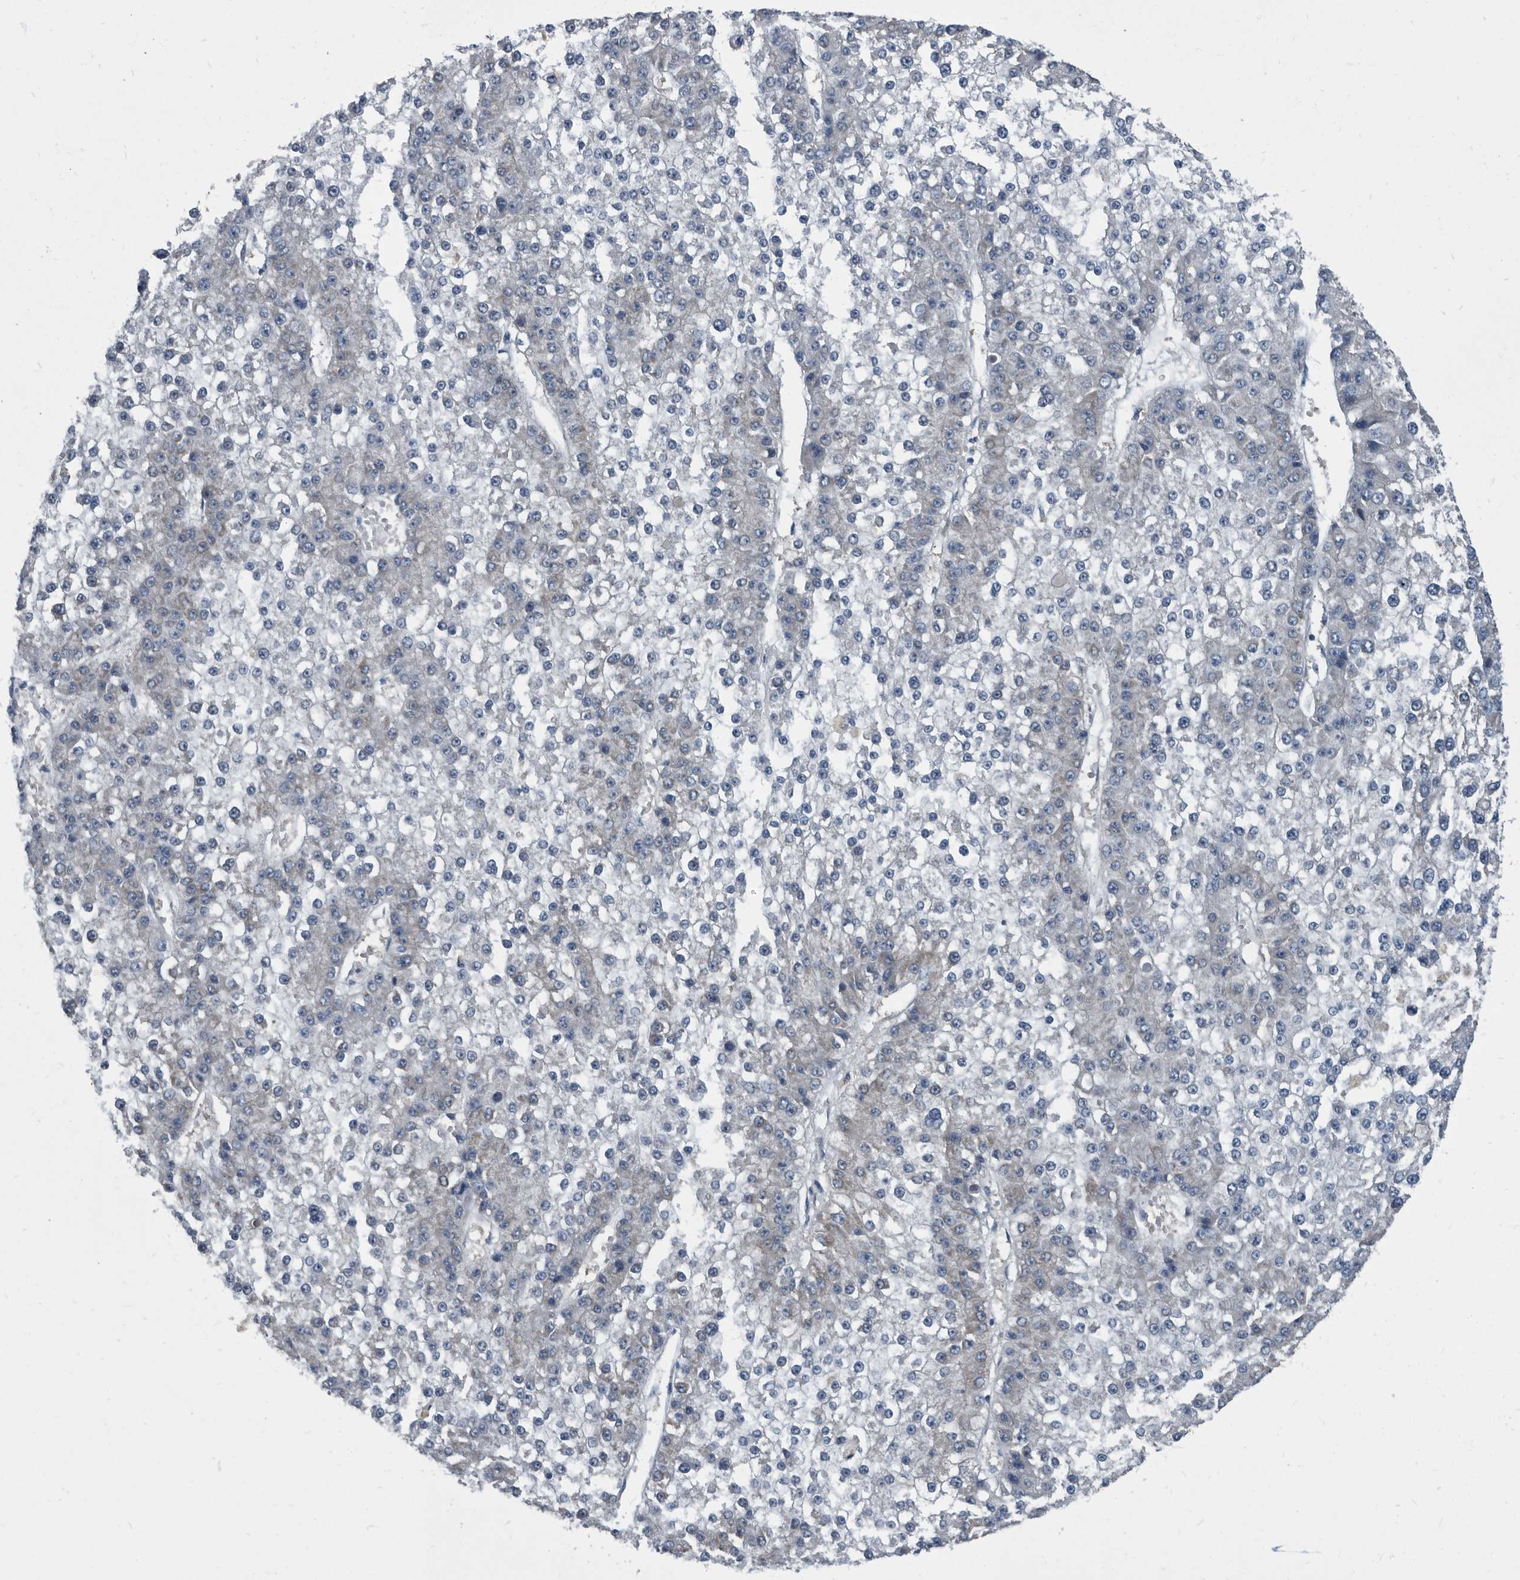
{"staining": {"intensity": "negative", "quantity": "none", "location": "none"}, "tissue": "liver cancer", "cell_type": "Tumor cells", "image_type": "cancer", "snomed": [{"axis": "morphology", "description": "Carcinoma, Hepatocellular, NOS"}, {"axis": "topography", "description": "Liver"}], "caption": "An immunohistochemistry photomicrograph of hepatocellular carcinoma (liver) is shown. There is no staining in tumor cells of hepatocellular carcinoma (liver). (Brightfield microscopy of DAB (3,3'-diaminobenzidine) immunohistochemistry at high magnification).", "gene": "CDV3", "patient": {"sex": "female", "age": 73}}